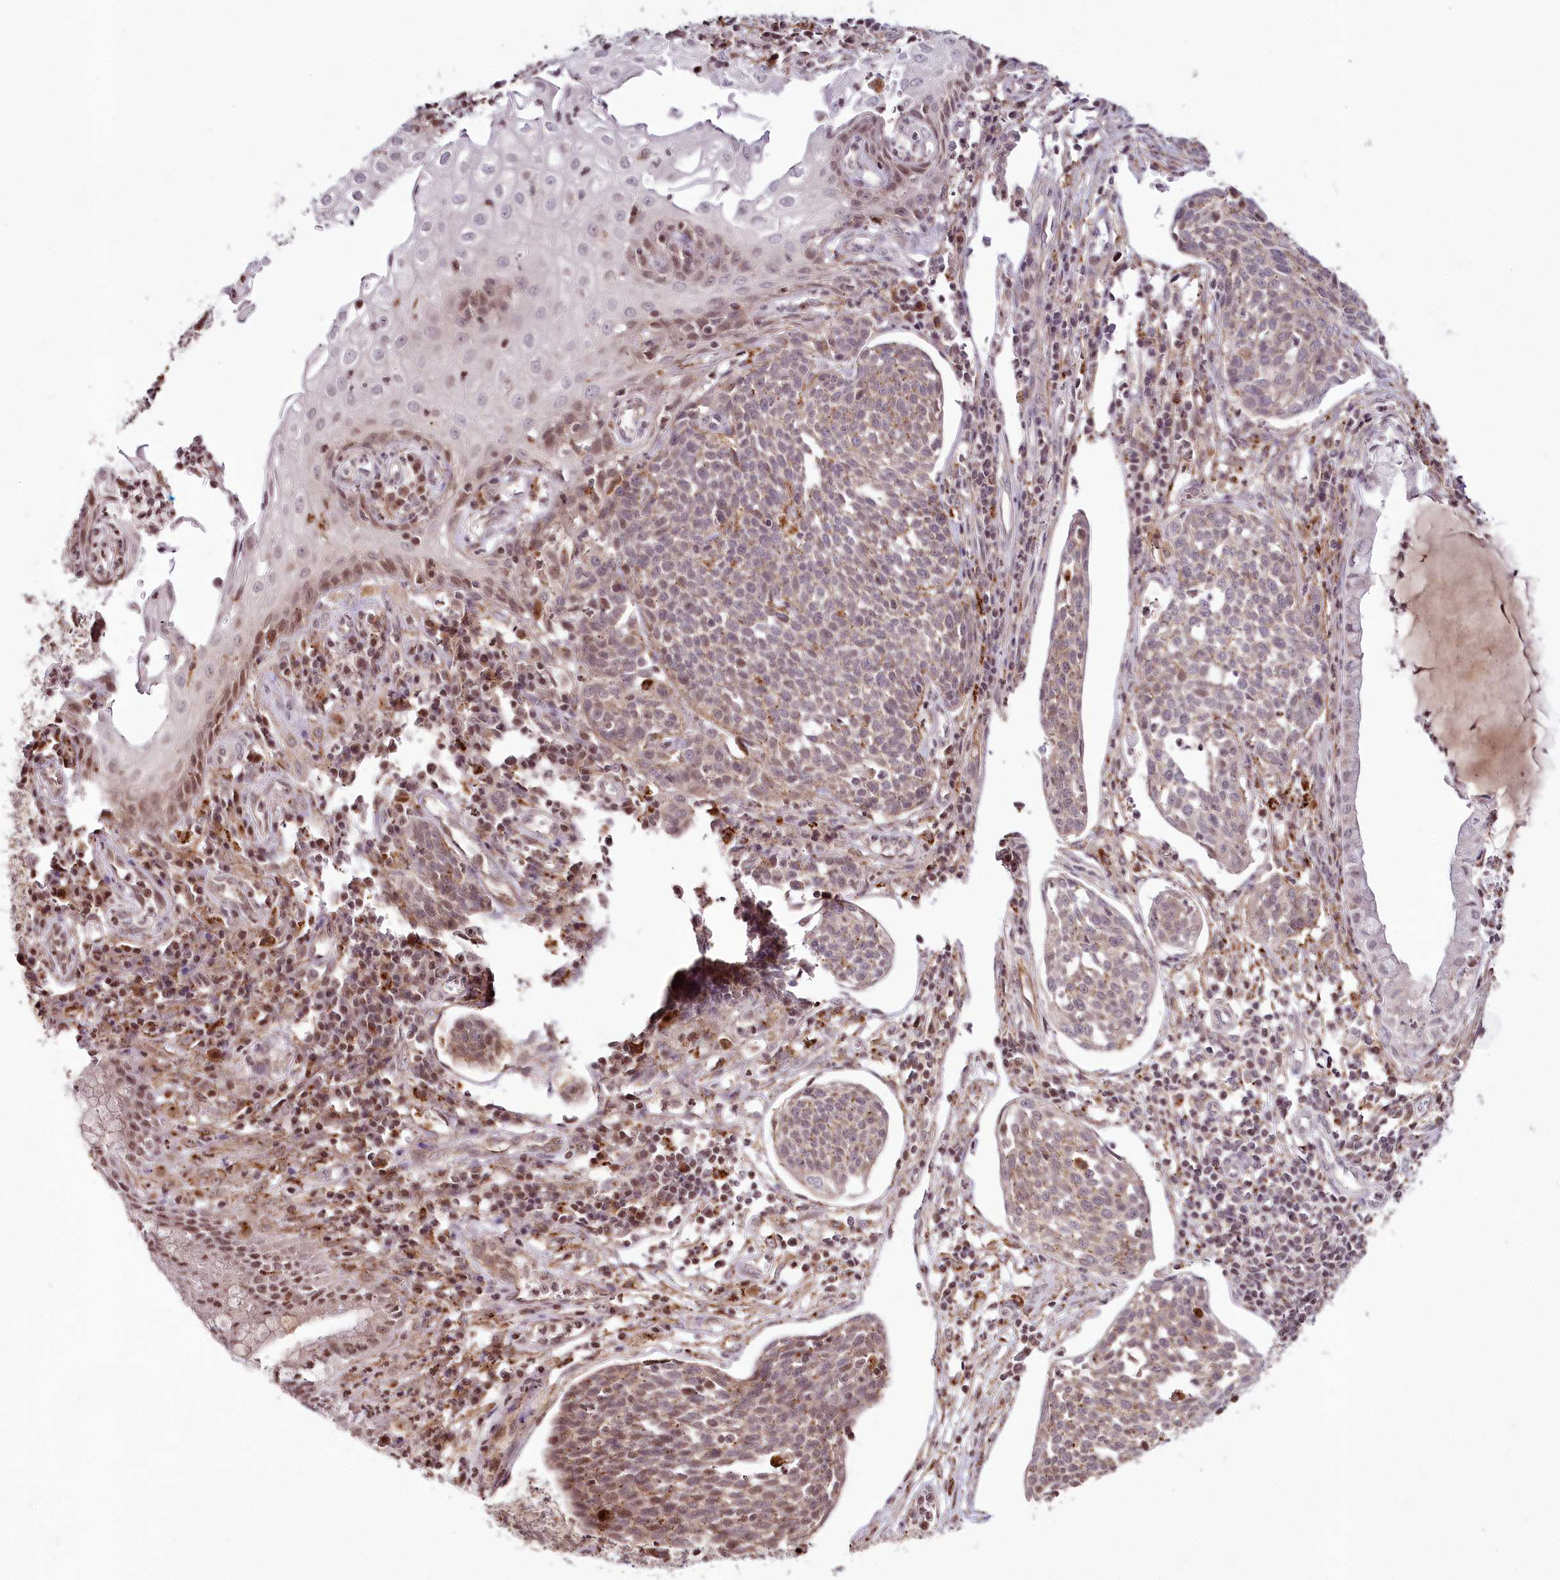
{"staining": {"intensity": "weak", "quantity": "<25%", "location": "nuclear"}, "tissue": "cervical cancer", "cell_type": "Tumor cells", "image_type": "cancer", "snomed": [{"axis": "morphology", "description": "Squamous cell carcinoma, NOS"}, {"axis": "topography", "description": "Cervix"}], "caption": "This image is of cervical squamous cell carcinoma stained with immunohistochemistry to label a protein in brown with the nuclei are counter-stained blue. There is no expression in tumor cells. Brightfield microscopy of IHC stained with DAB (3,3'-diaminobenzidine) (brown) and hematoxylin (blue), captured at high magnification.", "gene": "HOXC8", "patient": {"sex": "female", "age": 34}}